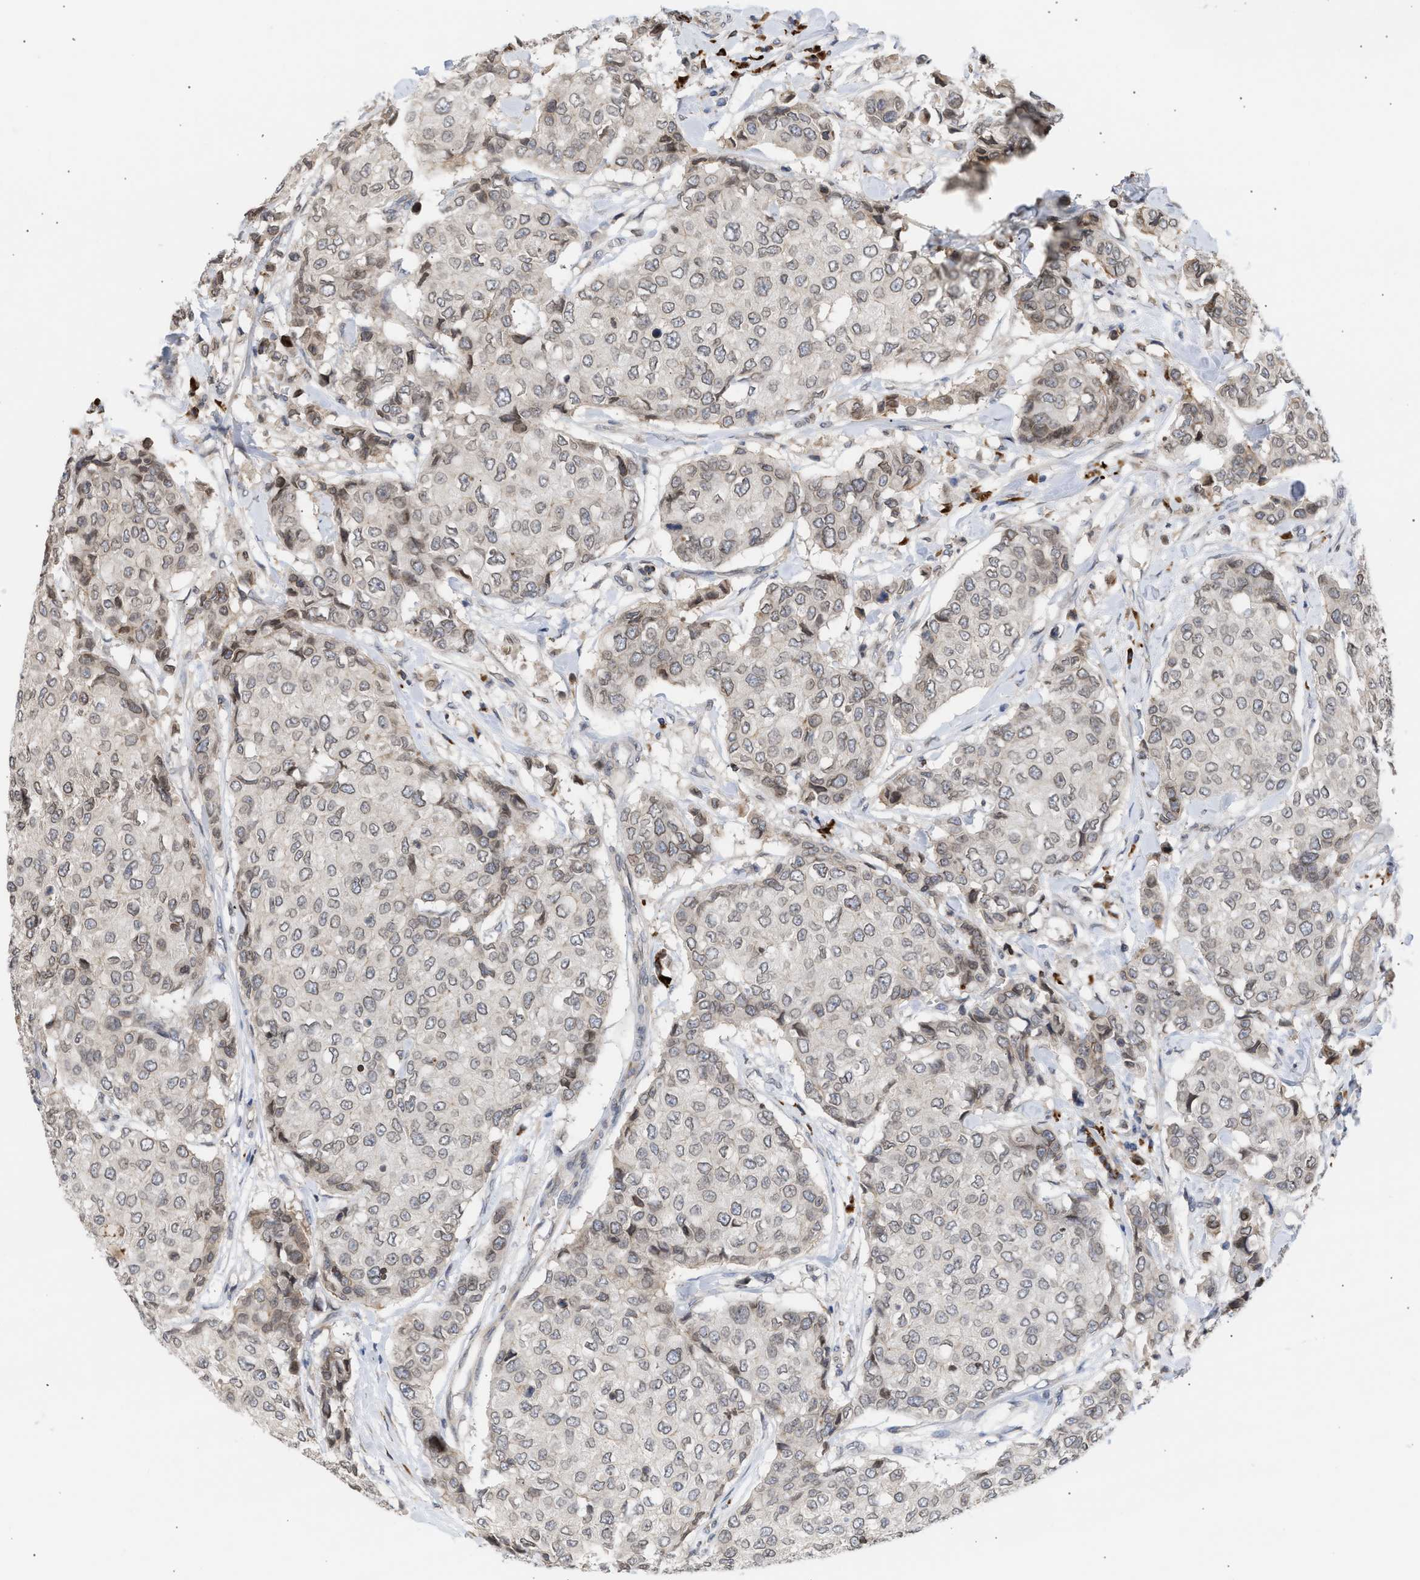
{"staining": {"intensity": "weak", "quantity": "<25%", "location": "cytoplasmic/membranous,nuclear"}, "tissue": "breast cancer", "cell_type": "Tumor cells", "image_type": "cancer", "snomed": [{"axis": "morphology", "description": "Duct carcinoma"}, {"axis": "topography", "description": "Breast"}], "caption": "A high-resolution histopathology image shows IHC staining of infiltrating ductal carcinoma (breast), which shows no significant positivity in tumor cells.", "gene": "NUP62", "patient": {"sex": "female", "age": 27}}